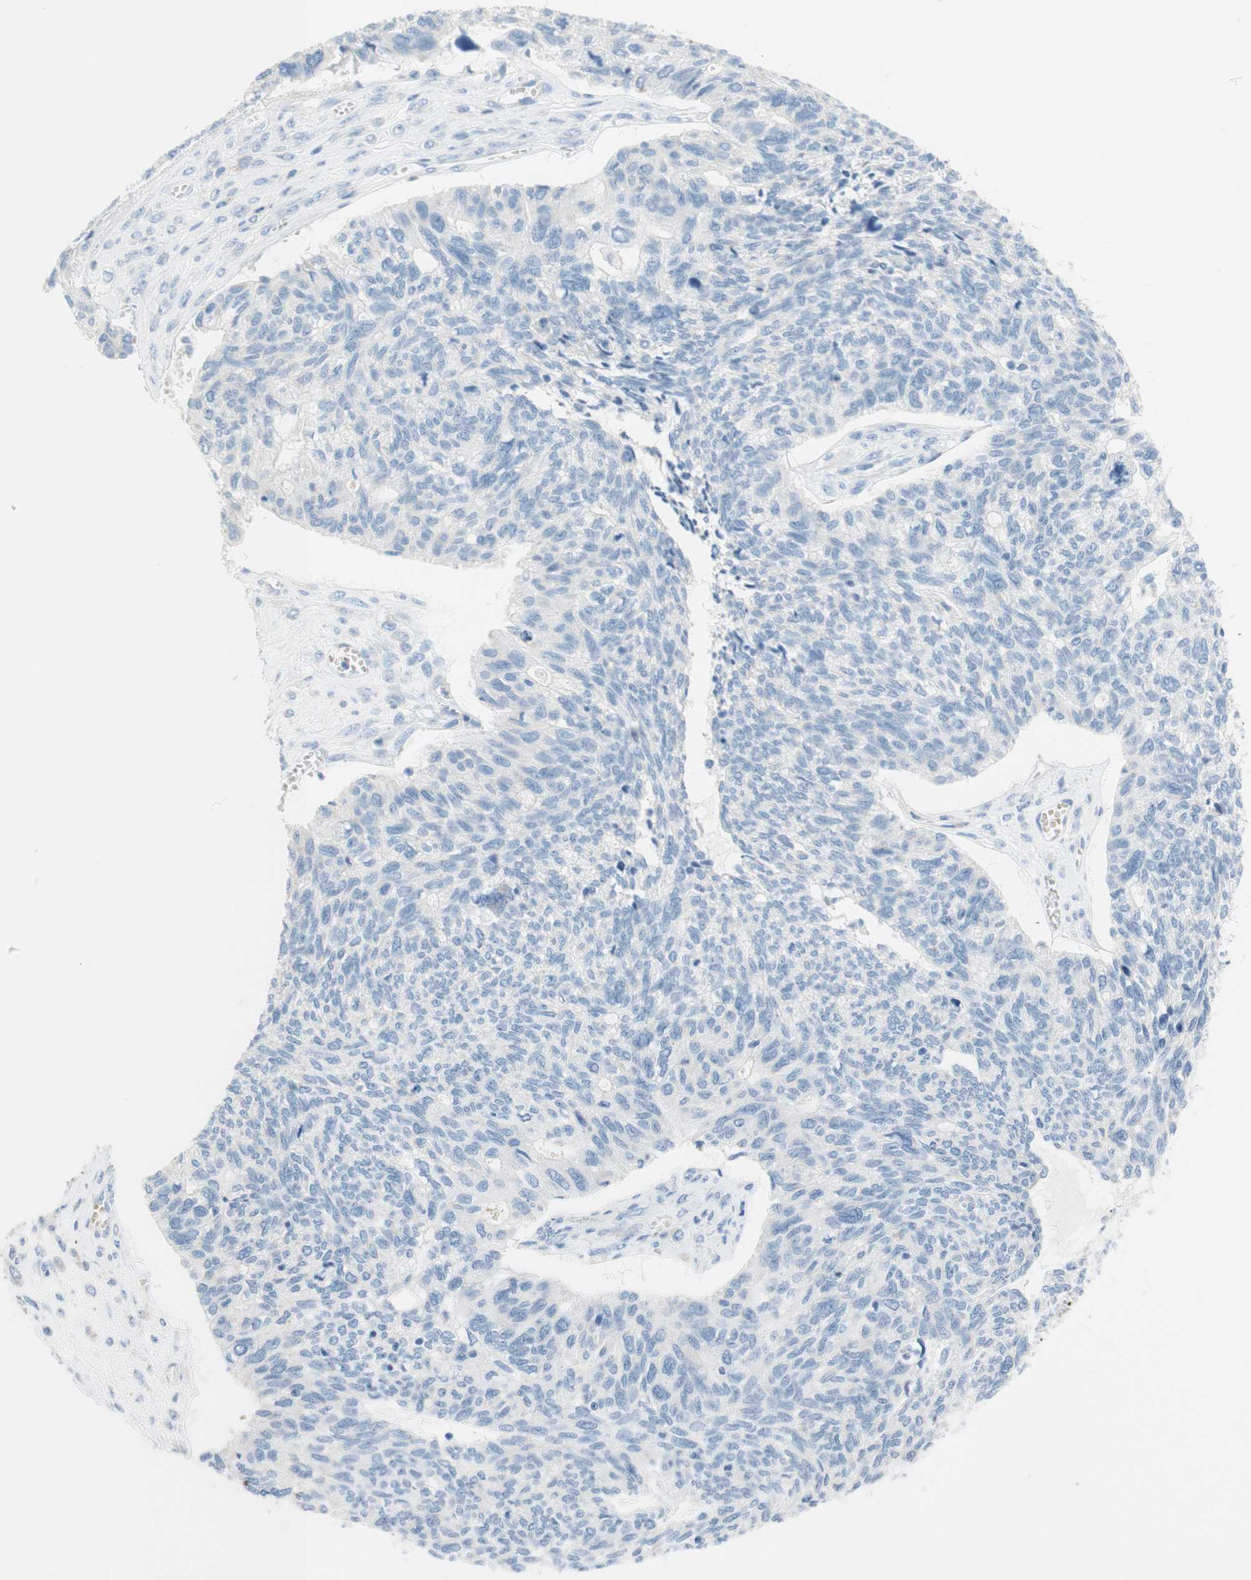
{"staining": {"intensity": "negative", "quantity": "none", "location": "none"}, "tissue": "ovarian cancer", "cell_type": "Tumor cells", "image_type": "cancer", "snomed": [{"axis": "morphology", "description": "Cystadenocarcinoma, serous, NOS"}, {"axis": "topography", "description": "Ovary"}], "caption": "Tumor cells are negative for protein expression in human serous cystadenocarcinoma (ovarian).", "gene": "CEACAM1", "patient": {"sex": "female", "age": 79}}